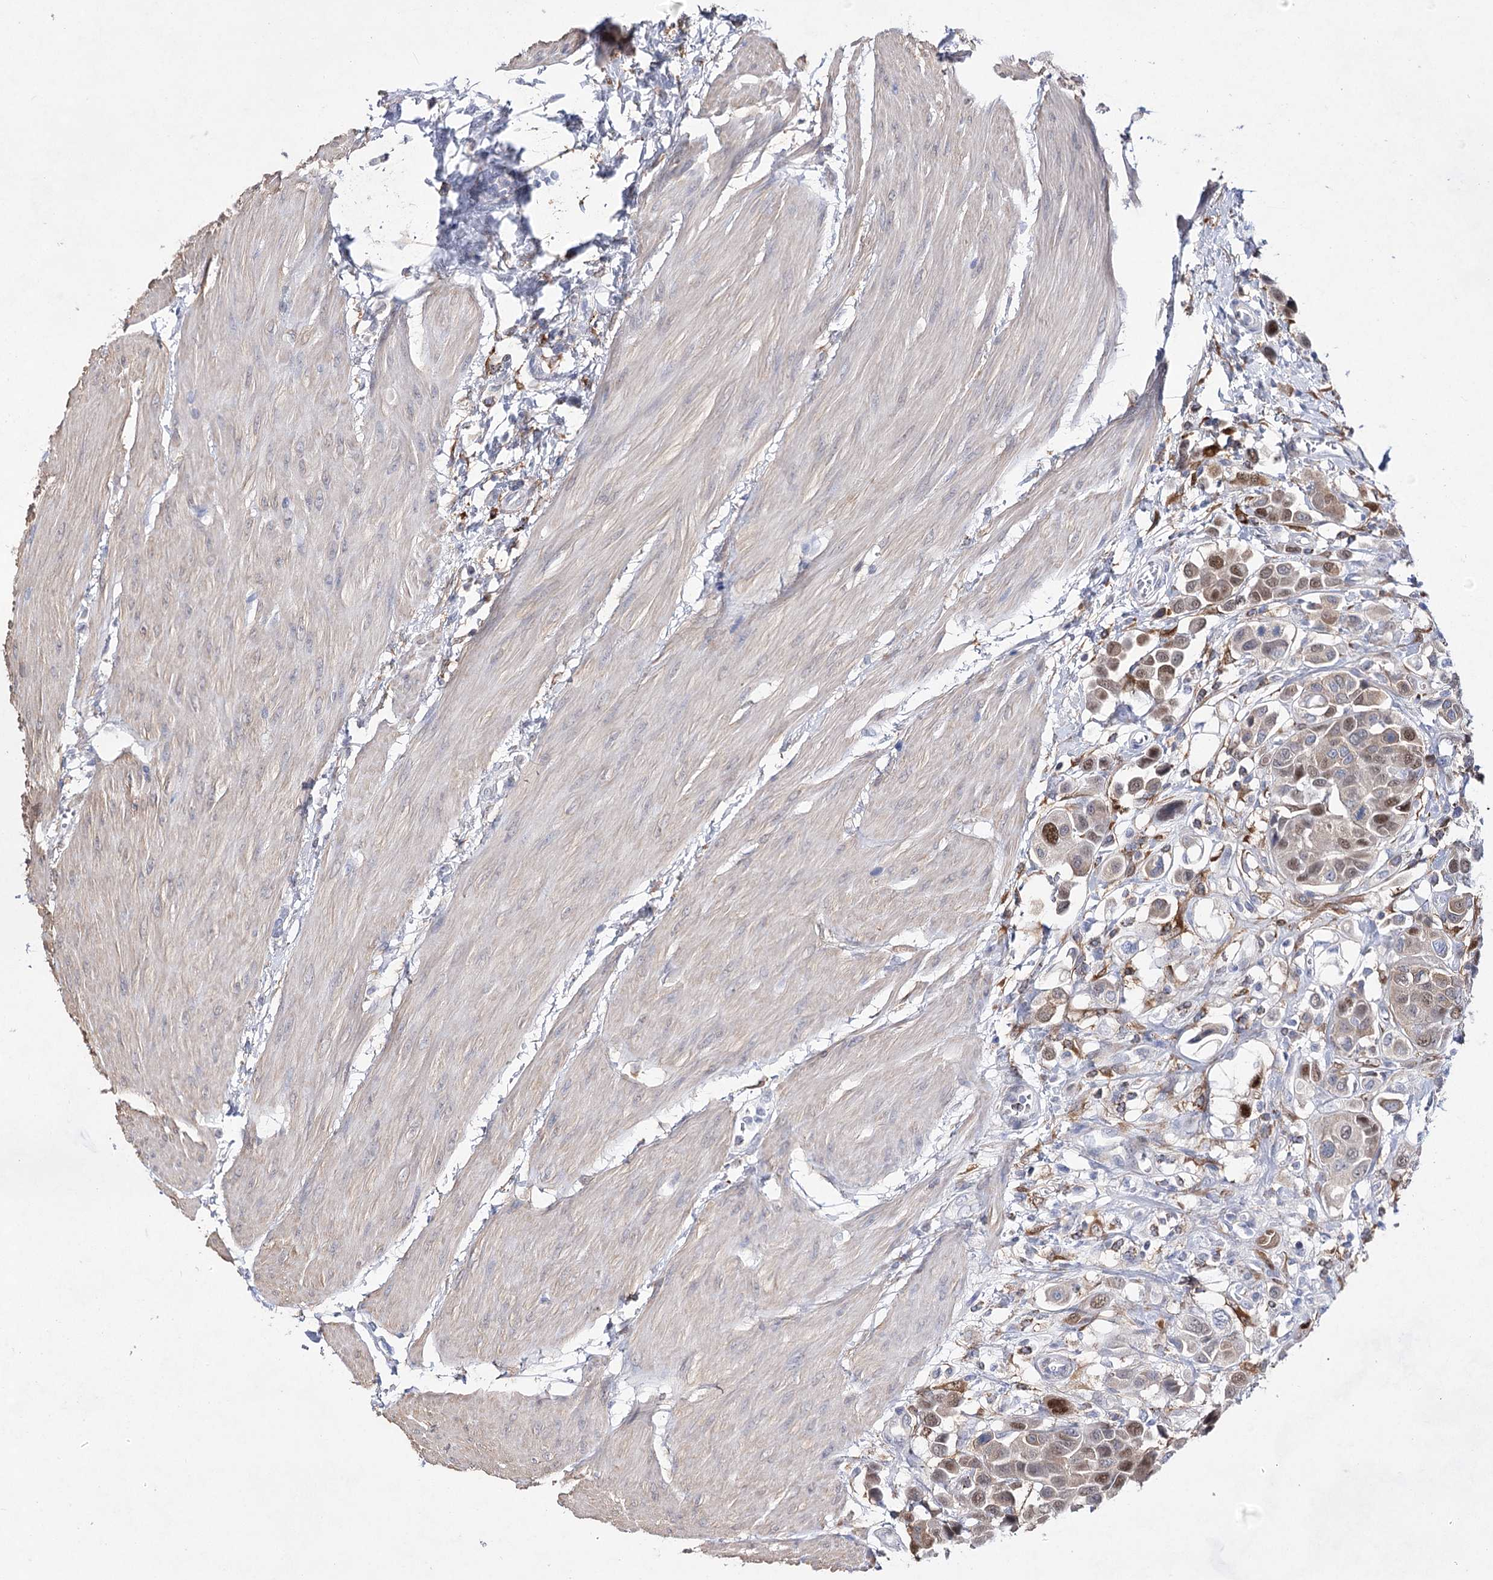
{"staining": {"intensity": "moderate", "quantity": "25%-75%", "location": "nuclear"}, "tissue": "urothelial cancer", "cell_type": "Tumor cells", "image_type": "cancer", "snomed": [{"axis": "morphology", "description": "Urothelial carcinoma, High grade"}, {"axis": "topography", "description": "Urinary bladder"}], "caption": "There is medium levels of moderate nuclear staining in tumor cells of urothelial cancer, as demonstrated by immunohistochemical staining (brown color).", "gene": "UGDH", "patient": {"sex": "male", "age": 50}}